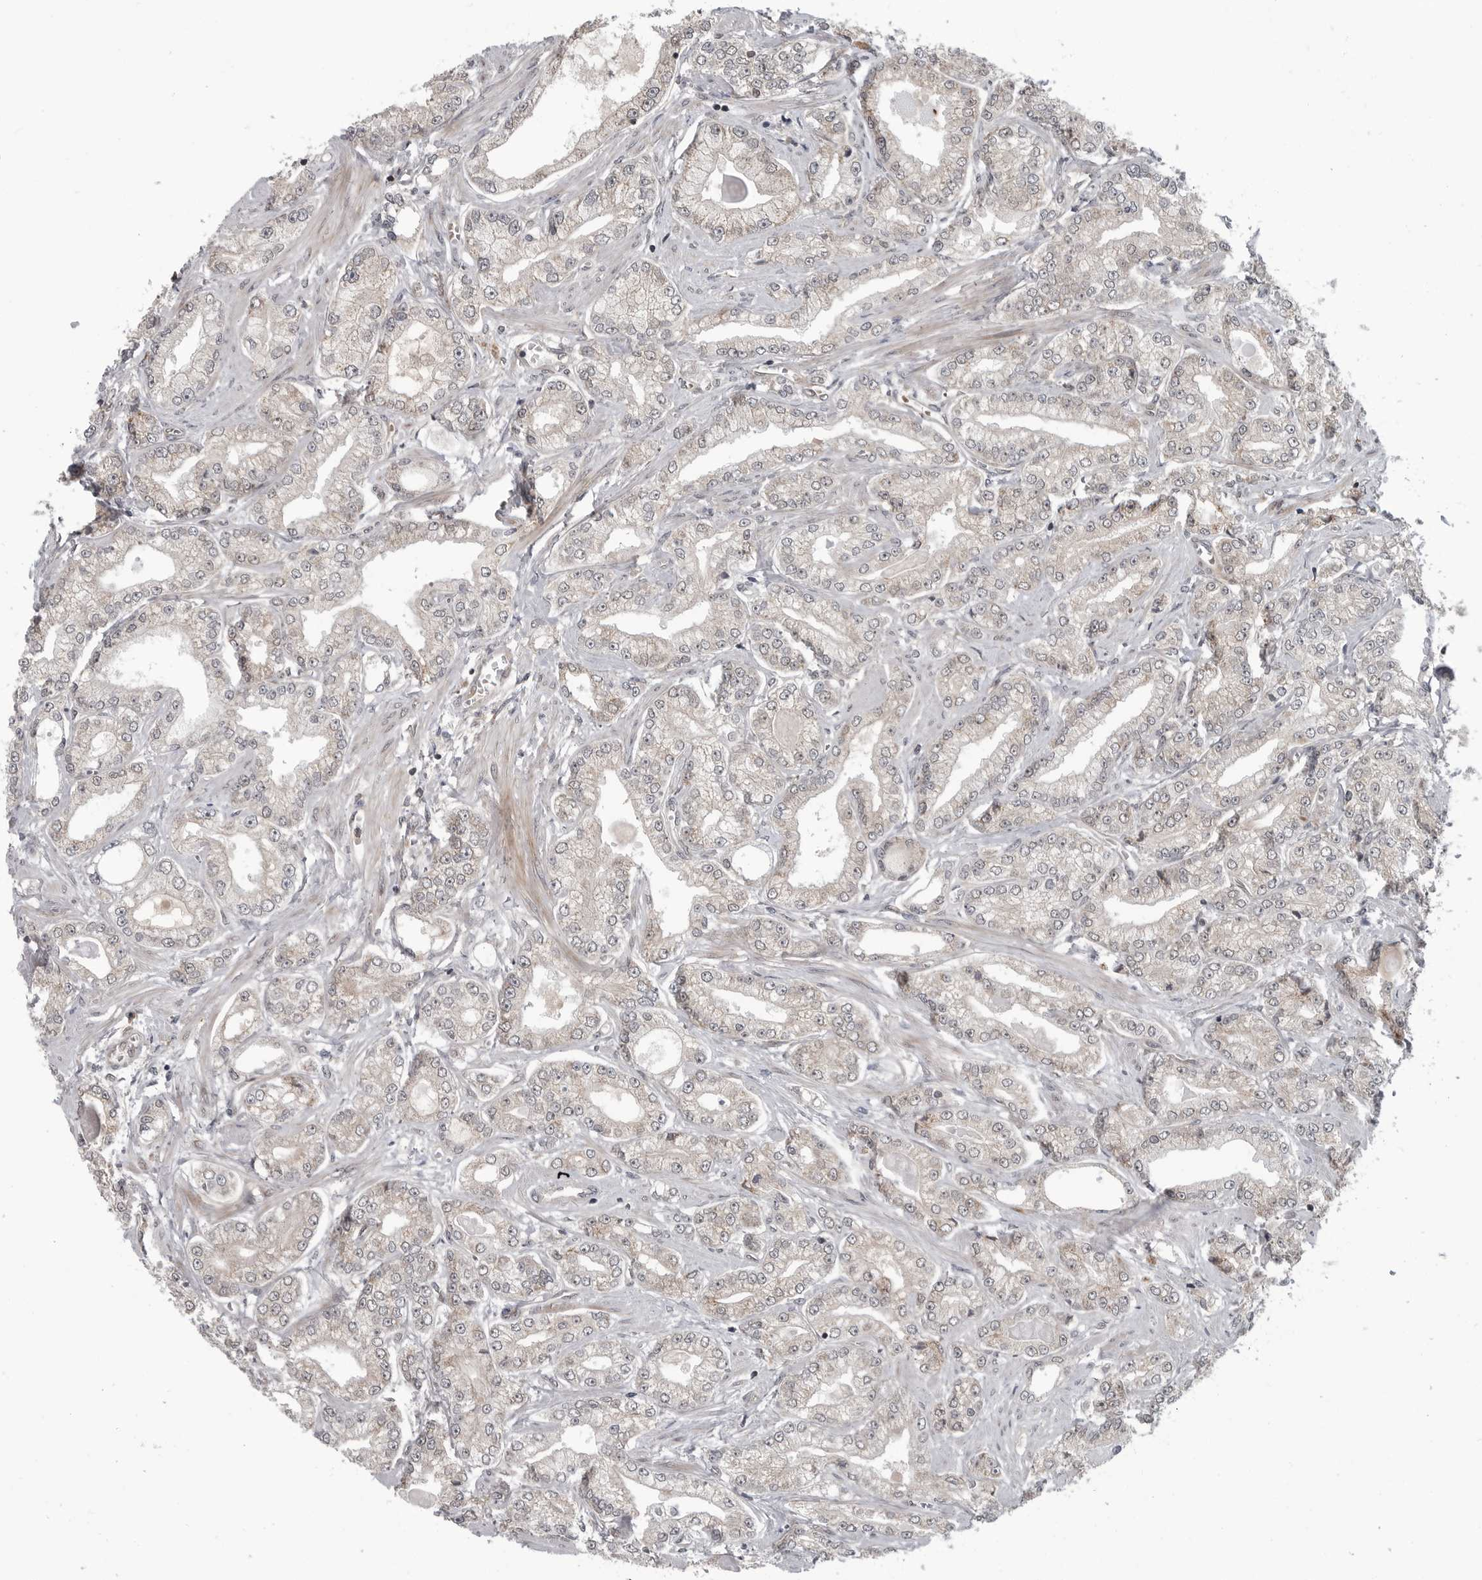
{"staining": {"intensity": "weak", "quantity": "25%-75%", "location": "cytoplasmic/membranous"}, "tissue": "prostate cancer", "cell_type": "Tumor cells", "image_type": "cancer", "snomed": [{"axis": "morphology", "description": "Adenocarcinoma, Low grade"}, {"axis": "topography", "description": "Prostate"}], "caption": "High-power microscopy captured an IHC image of prostate cancer (adenocarcinoma (low-grade)), revealing weak cytoplasmic/membranous expression in approximately 25%-75% of tumor cells. (DAB = brown stain, brightfield microscopy at high magnification).", "gene": "FAAP100", "patient": {"sex": "male", "age": 62}}